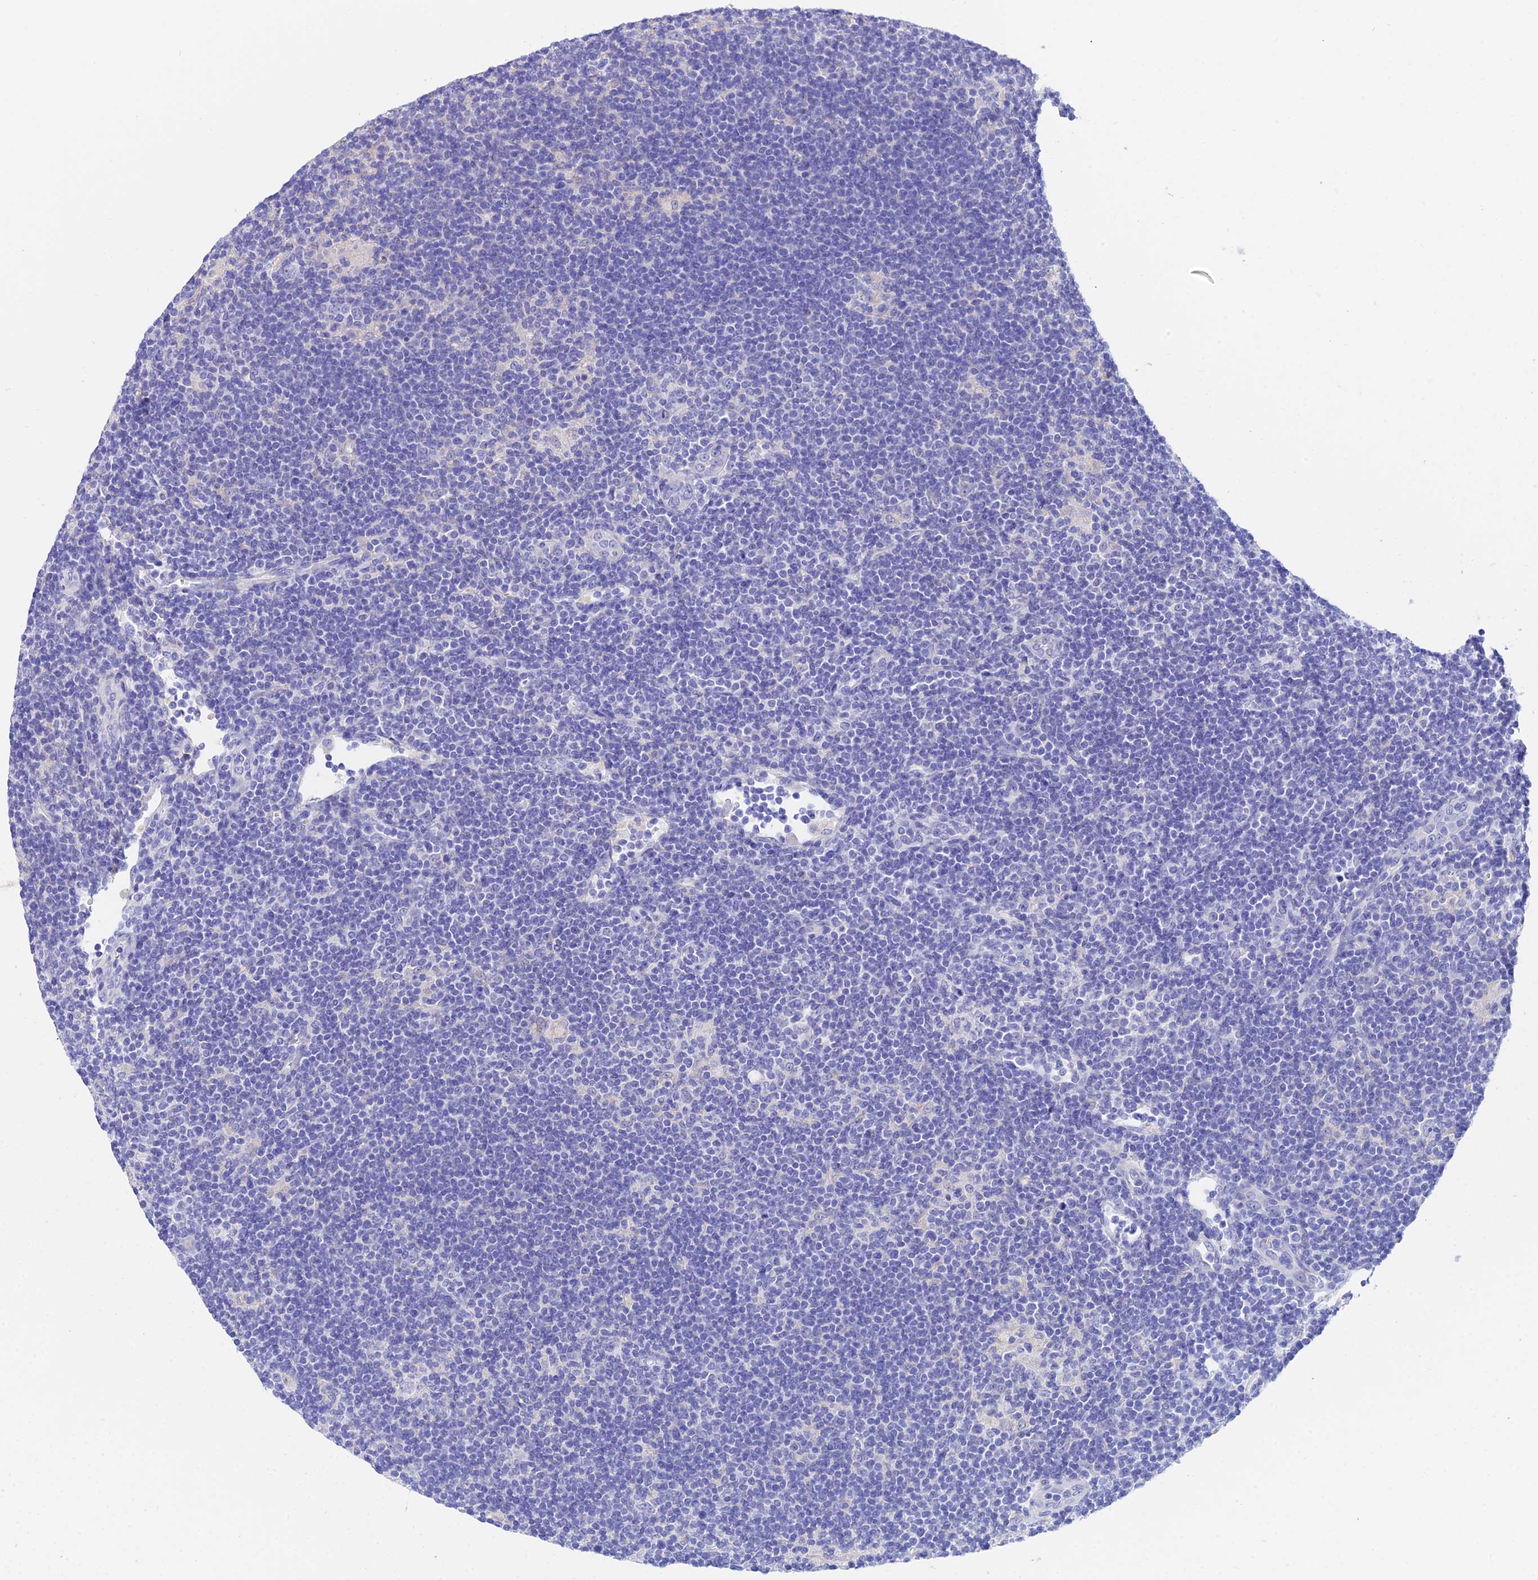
{"staining": {"intensity": "negative", "quantity": "none", "location": "none"}, "tissue": "lymphoma", "cell_type": "Tumor cells", "image_type": "cancer", "snomed": [{"axis": "morphology", "description": "Hodgkin's disease, NOS"}, {"axis": "topography", "description": "Lymph node"}], "caption": "There is no significant expression in tumor cells of lymphoma.", "gene": "CEP41", "patient": {"sex": "female", "age": 57}}